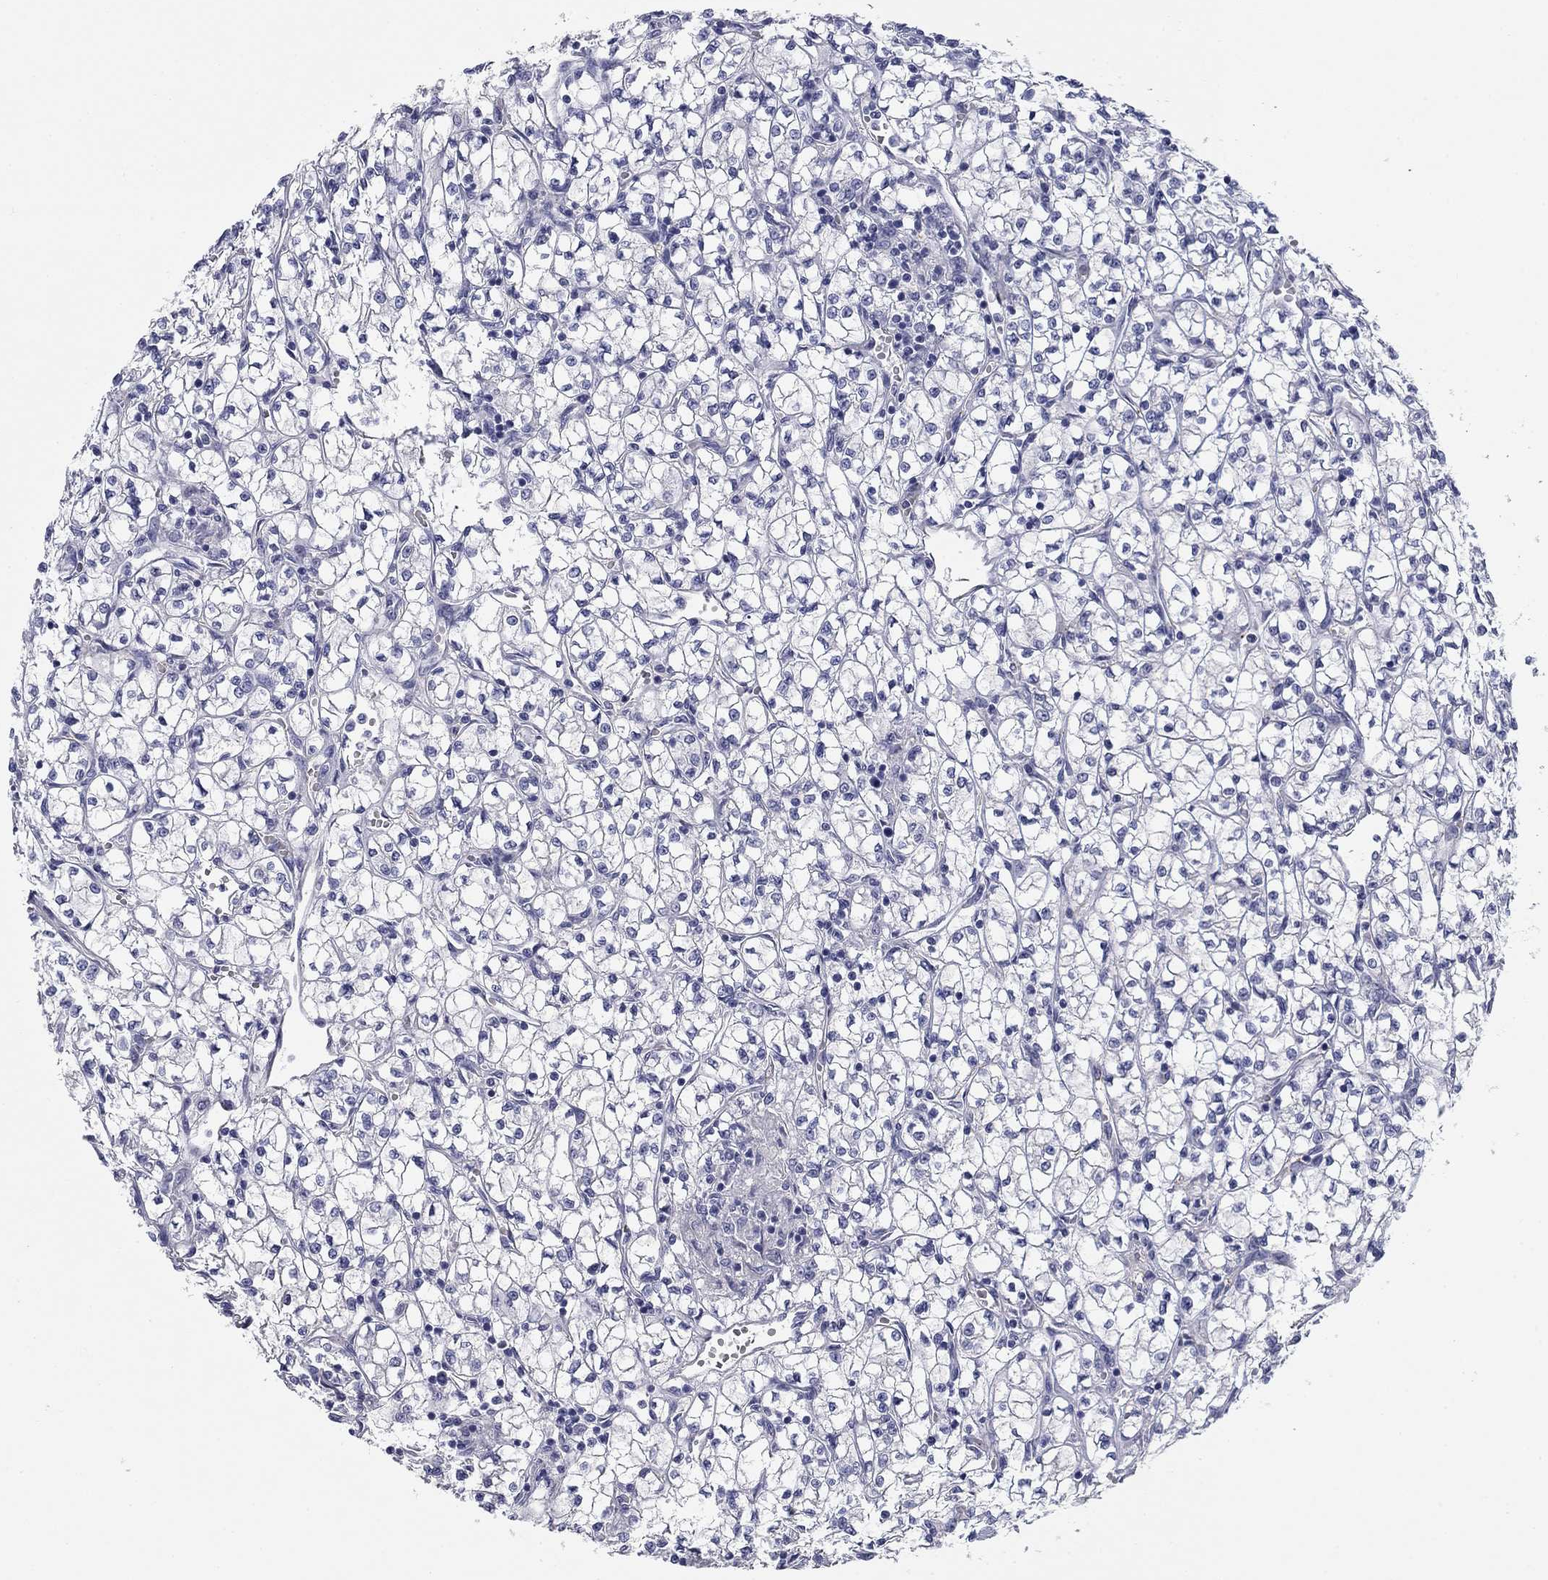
{"staining": {"intensity": "negative", "quantity": "none", "location": "none"}, "tissue": "renal cancer", "cell_type": "Tumor cells", "image_type": "cancer", "snomed": [{"axis": "morphology", "description": "Adenocarcinoma, NOS"}, {"axis": "topography", "description": "Kidney"}], "caption": "Tumor cells are negative for brown protein staining in adenocarcinoma (renal). (DAB (3,3'-diaminobenzidine) IHC visualized using brightfield microscopy, high magnification).", "gene": "KCNH1", "patient": {"sex": "female", "age": 64}}